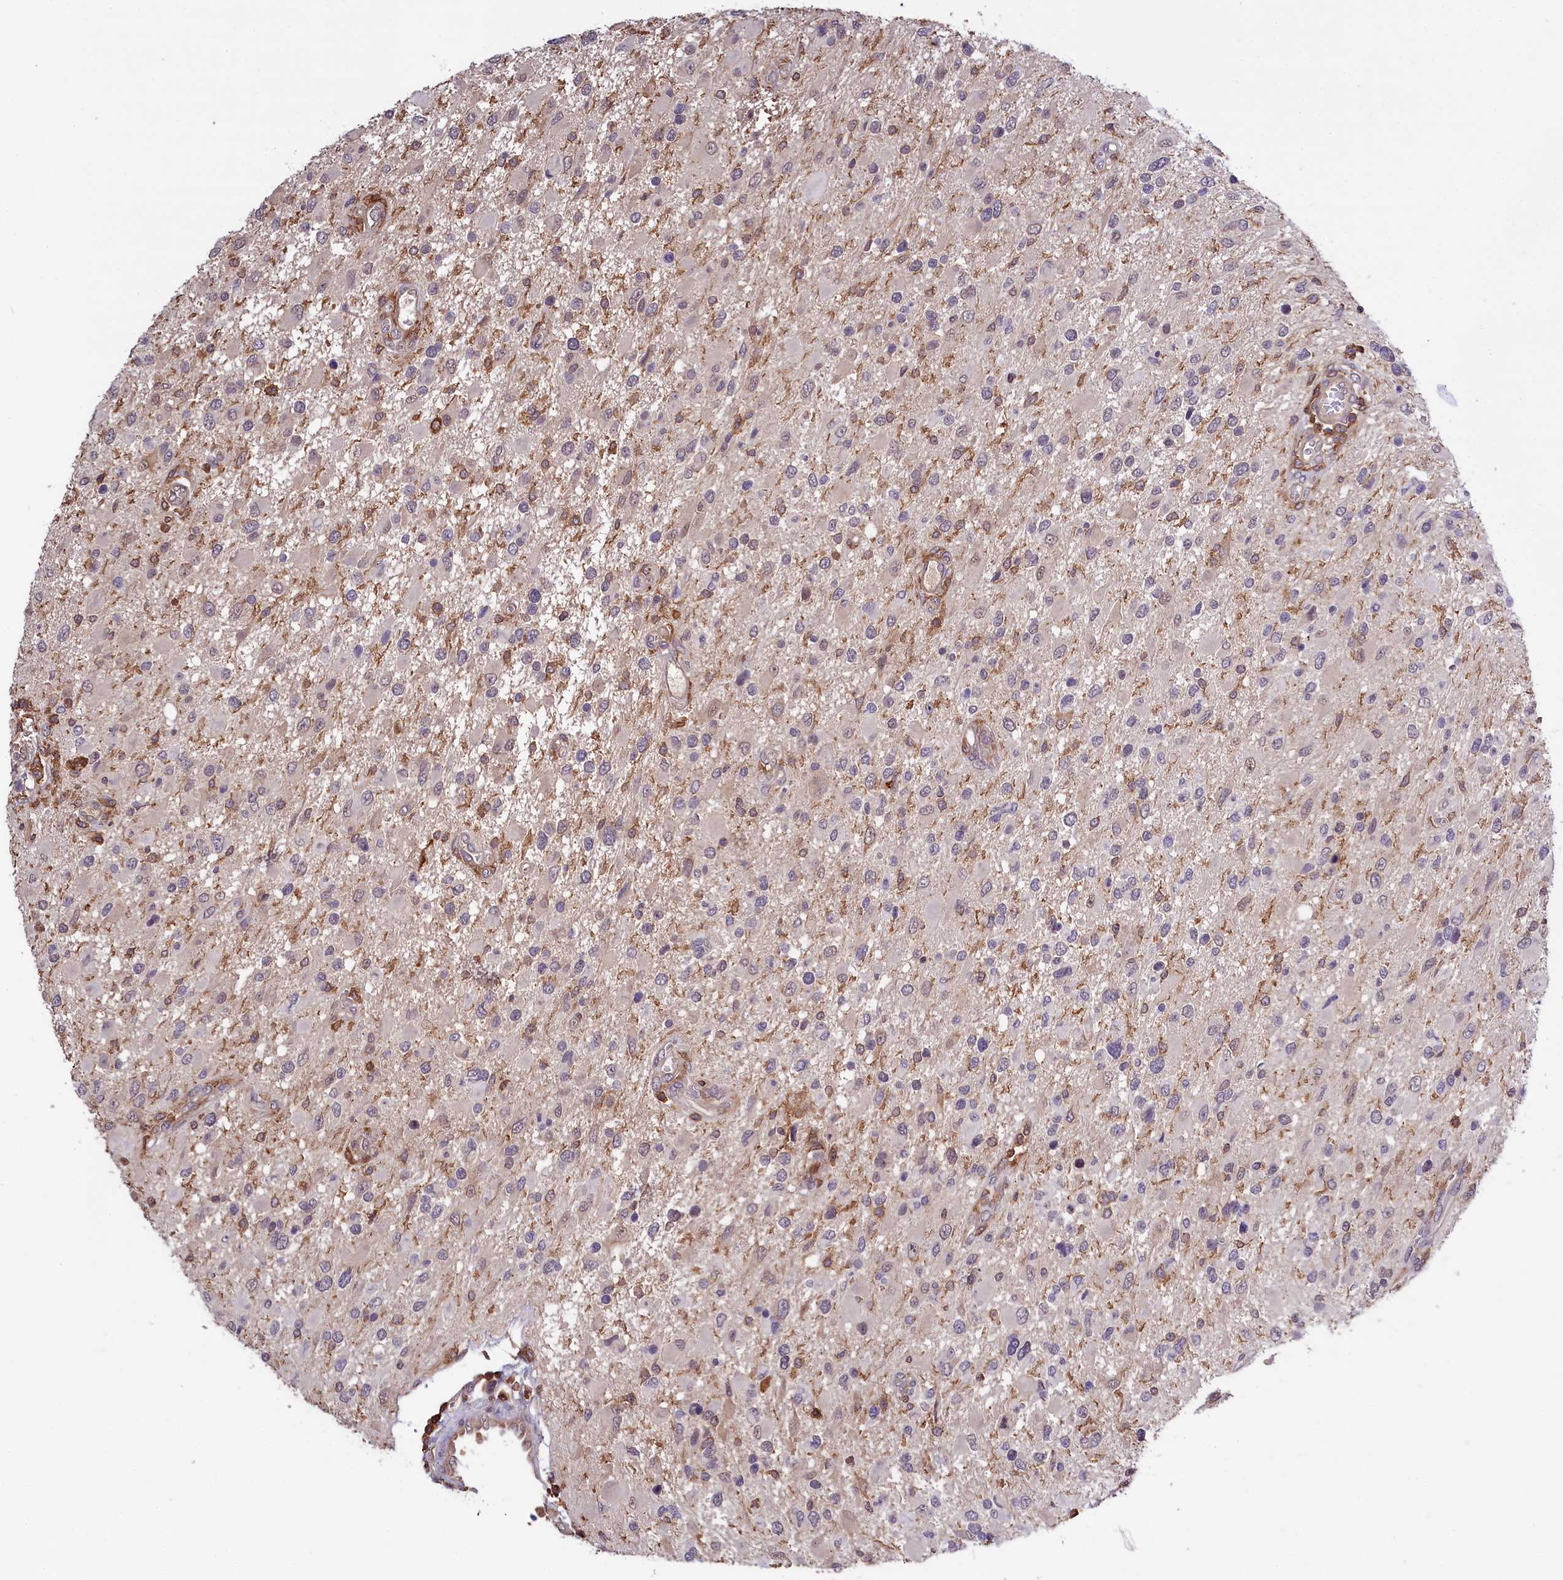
{"staining": {"intensity": "negative", "quantity": "none", "location": "none"}, "tissue": "glioma", "cell_type": "Tumor cells", "image_type": "cancer", "snomed": [{"axis": "morphology", "description": "Glioma, malignant, High grade"}, {"axis": "topography", "description": "Brain"}], "caption": "A micrograph of human malignant glioma (high-grade) is negative for staining in tumor cells. The staining is performed using DAB brown chromogen with nuclei counter-stained in using hematoxylin.", "gene": "SKIDA1", "patient": {"sex": "male", "age": 53}}